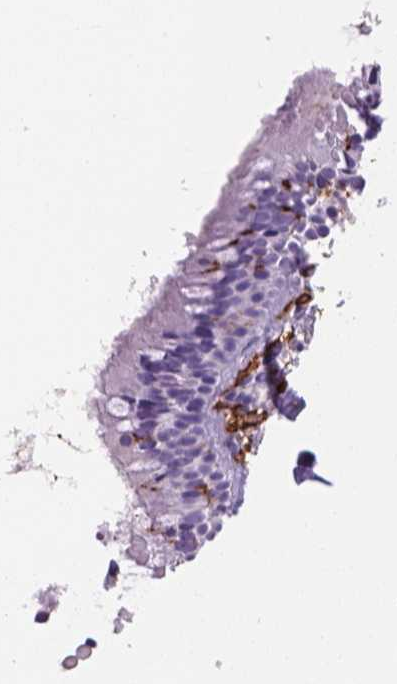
{"staining": {"intensity": "negative", "quantity": "none", "location": "none"}, "tissue": "nasopharynx", "cell_type": "Respiratory epithelial cells", "image_type": "normal", "snomed": [{"axis": "morphology", "description": "Normal tissue, NOS"}, {"axis": "topography", "description": "Nasopharynx"}], "caption": "Human nasopharynx stained for a protein using immunohistochemistry demonstrates no positivity in respiratory epithelial cells.", "gene": "CD14", "patient": {"sex": "male", "age": 83}}